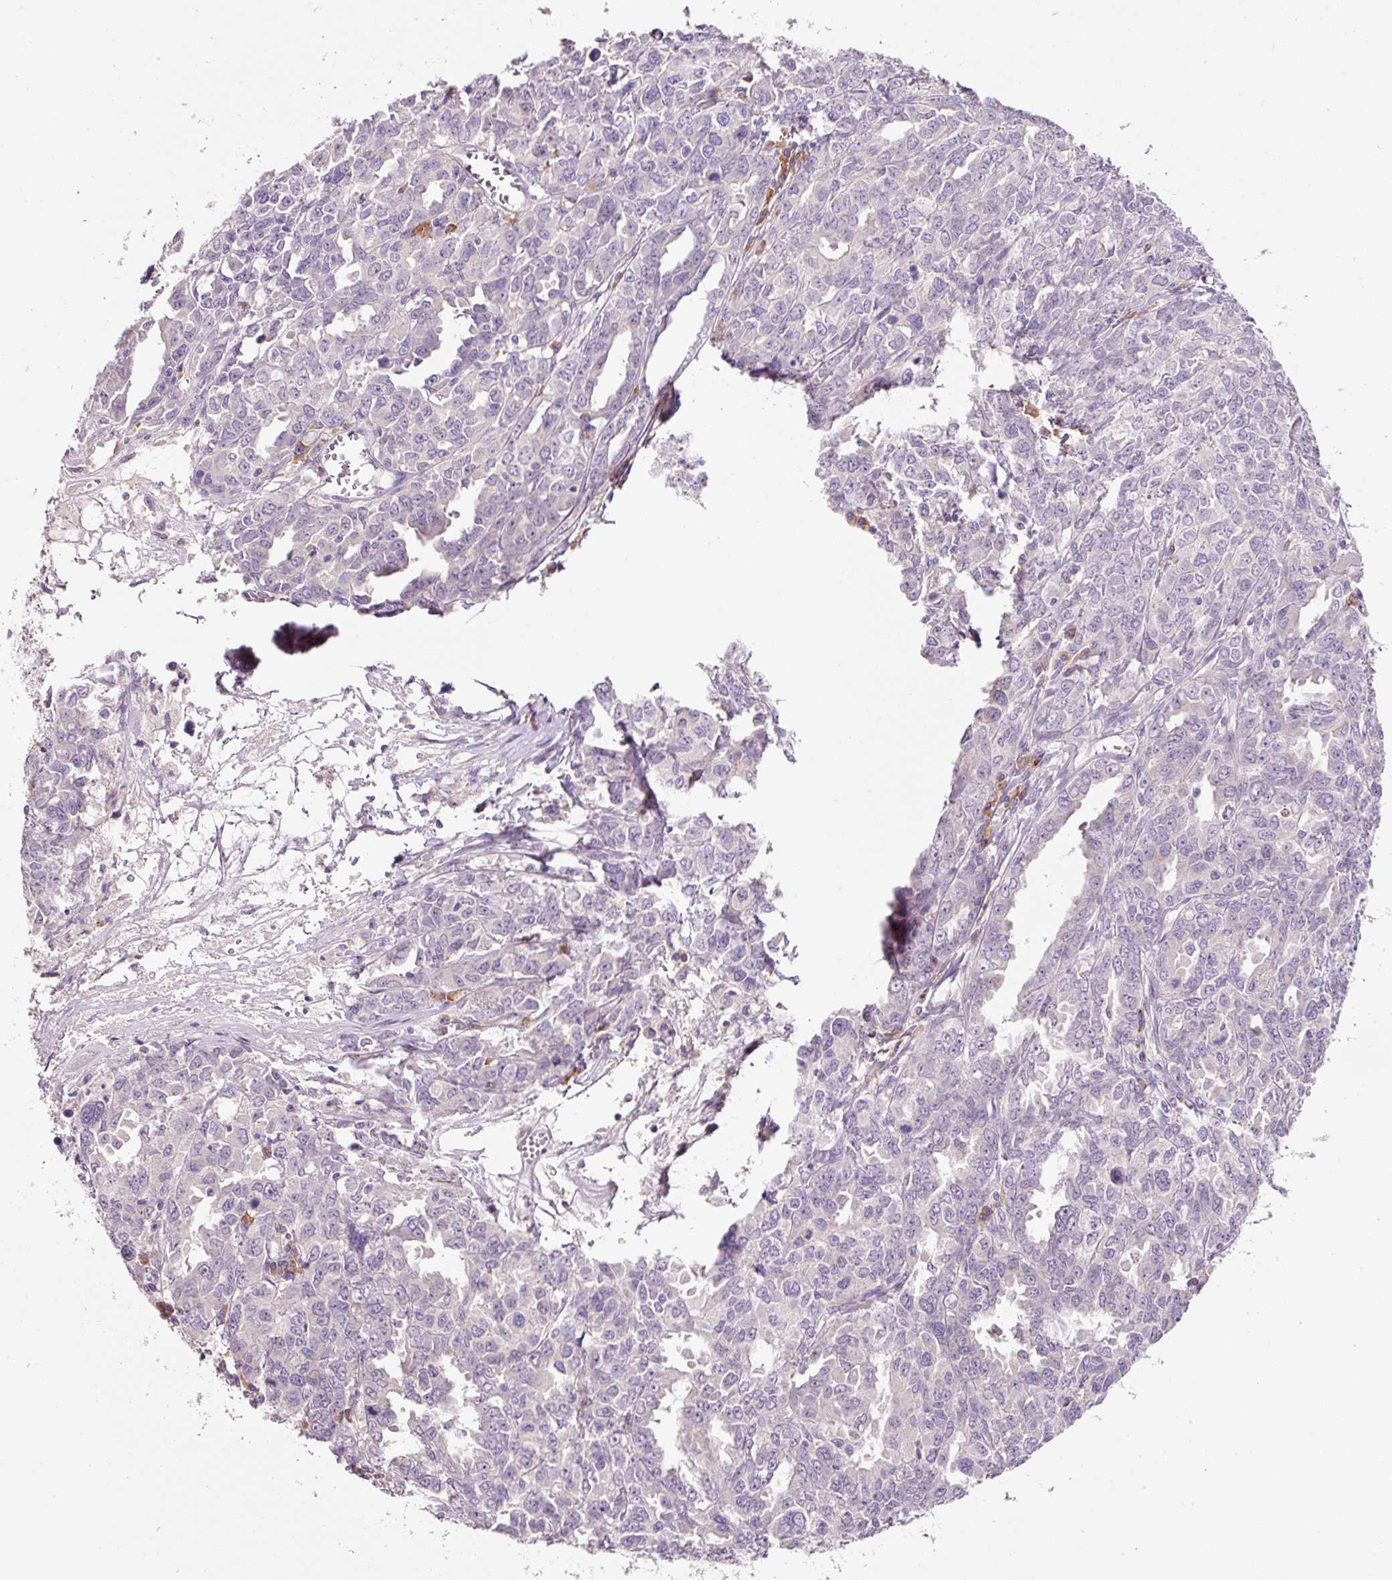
{"staining": {"intensity": "negative", "quantity": "none", "location": "none"}, "tissue": "ovarian cancer", "cell_type": "Tumor cells", "image_type": "cancer", "snomed": [{"axis": "morphology", "description": "Adenocarcinoma, NOS"}, {"axis": "morphology", "description": "Carcinoma, endometroid"}, {"axis": "topography", "description": "Ovary"}], "caption": "Protein analysis of ovarian endometroid carcinoma shows no significant expression in tumor cells.", "gene": "TENT5C", "patient": {"sex": "female", "age": 72}}